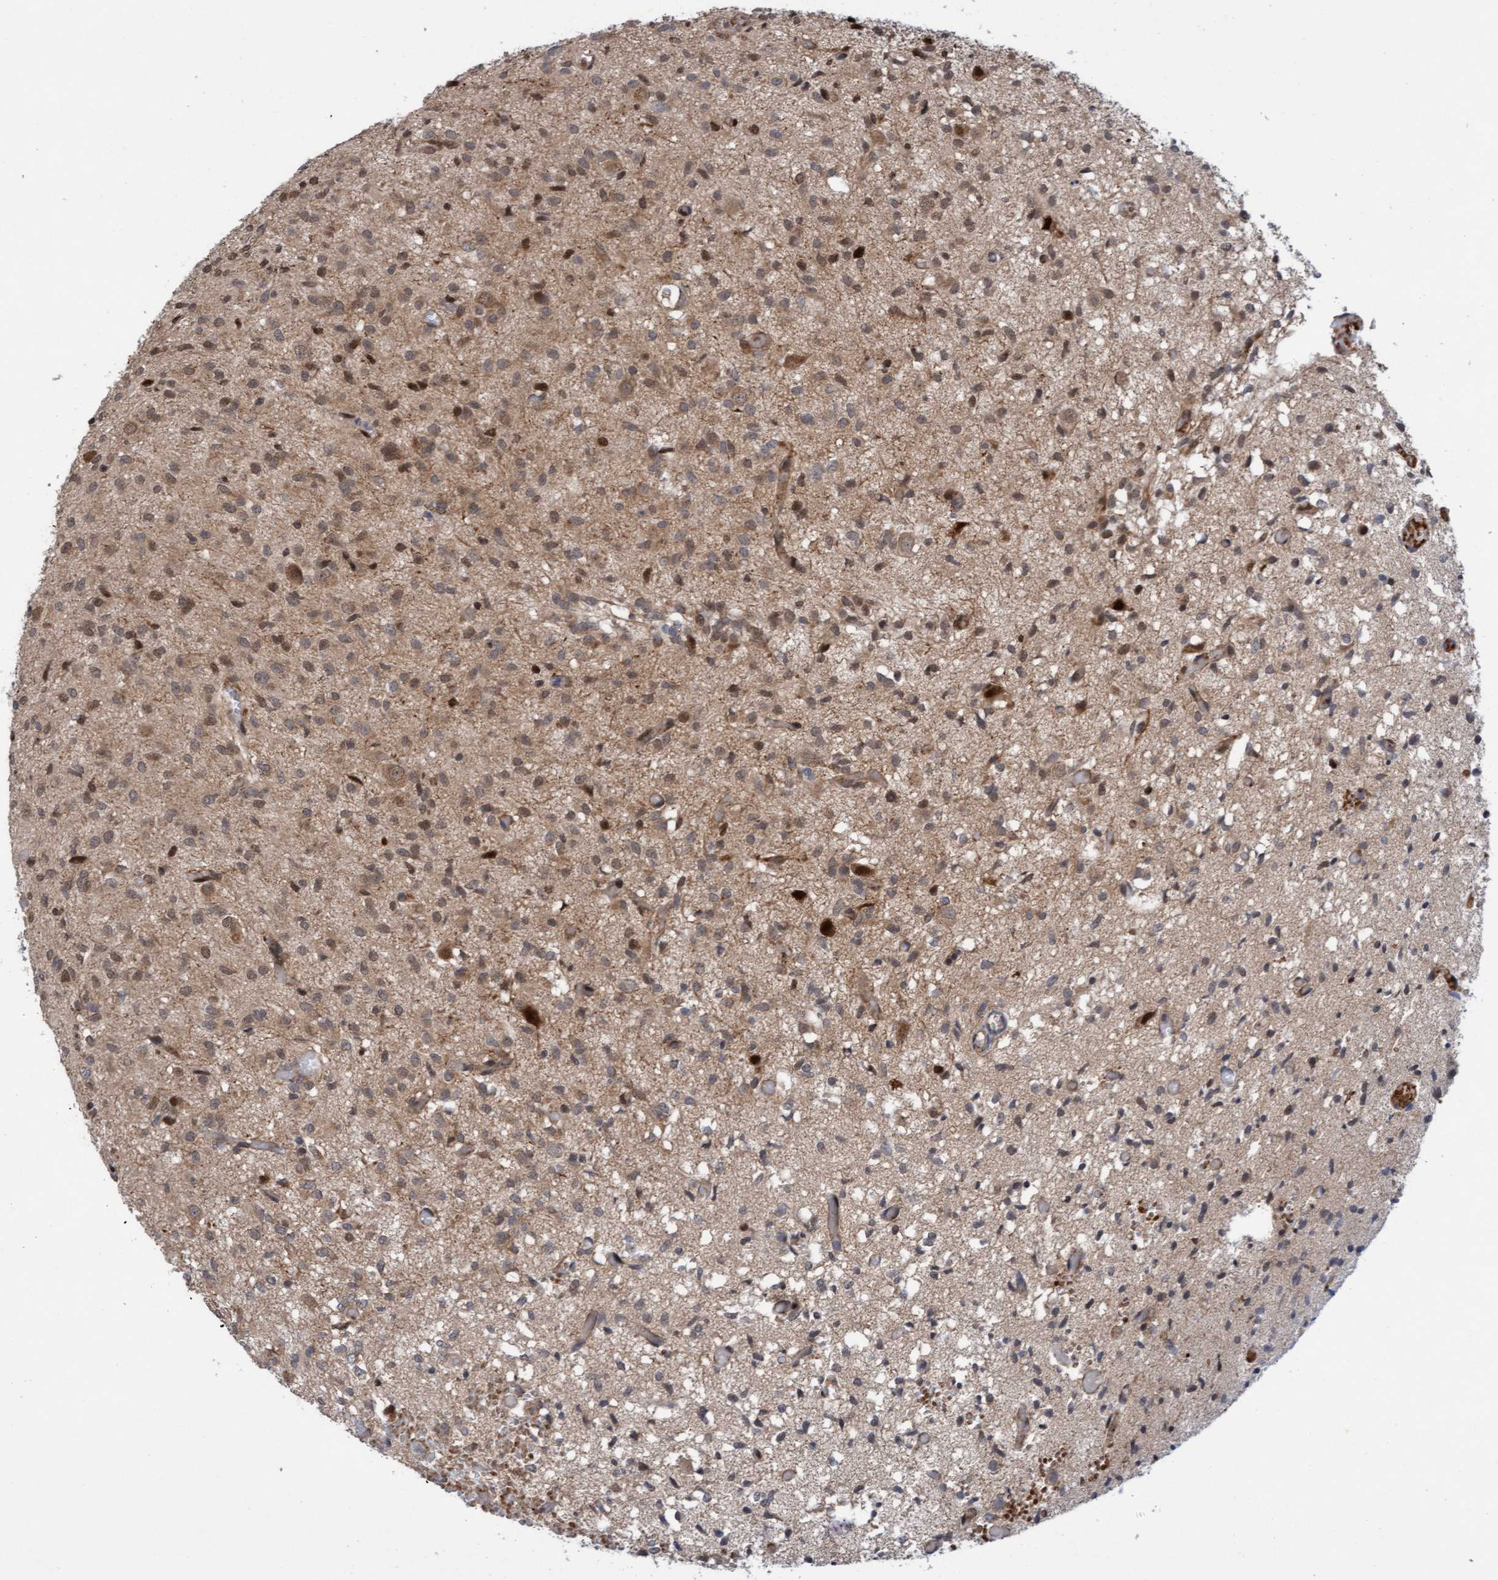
{"staining": {"intensity": "weak", "quantity": ">75%", "location": "cytoplasmic/membranous,nuclear"}, "tissue": "glioma", "cell_type": "Tumor cells", "image_type": "cancer", "snomed": [{"axis": "morphology", "description": "Glioma, malignant, High grade"}, {"axis": "topography", "description": "Brain"}], "caption": "Tumor cells demonstrate low levels of weak cytoplasmic/membranous and nuclear positivity in about >75% of cells in malignant high-grade glioma. Nuclei are stained in blue.", "gene": "TANC2", "patient": {"sex": "female", "age": 59}}